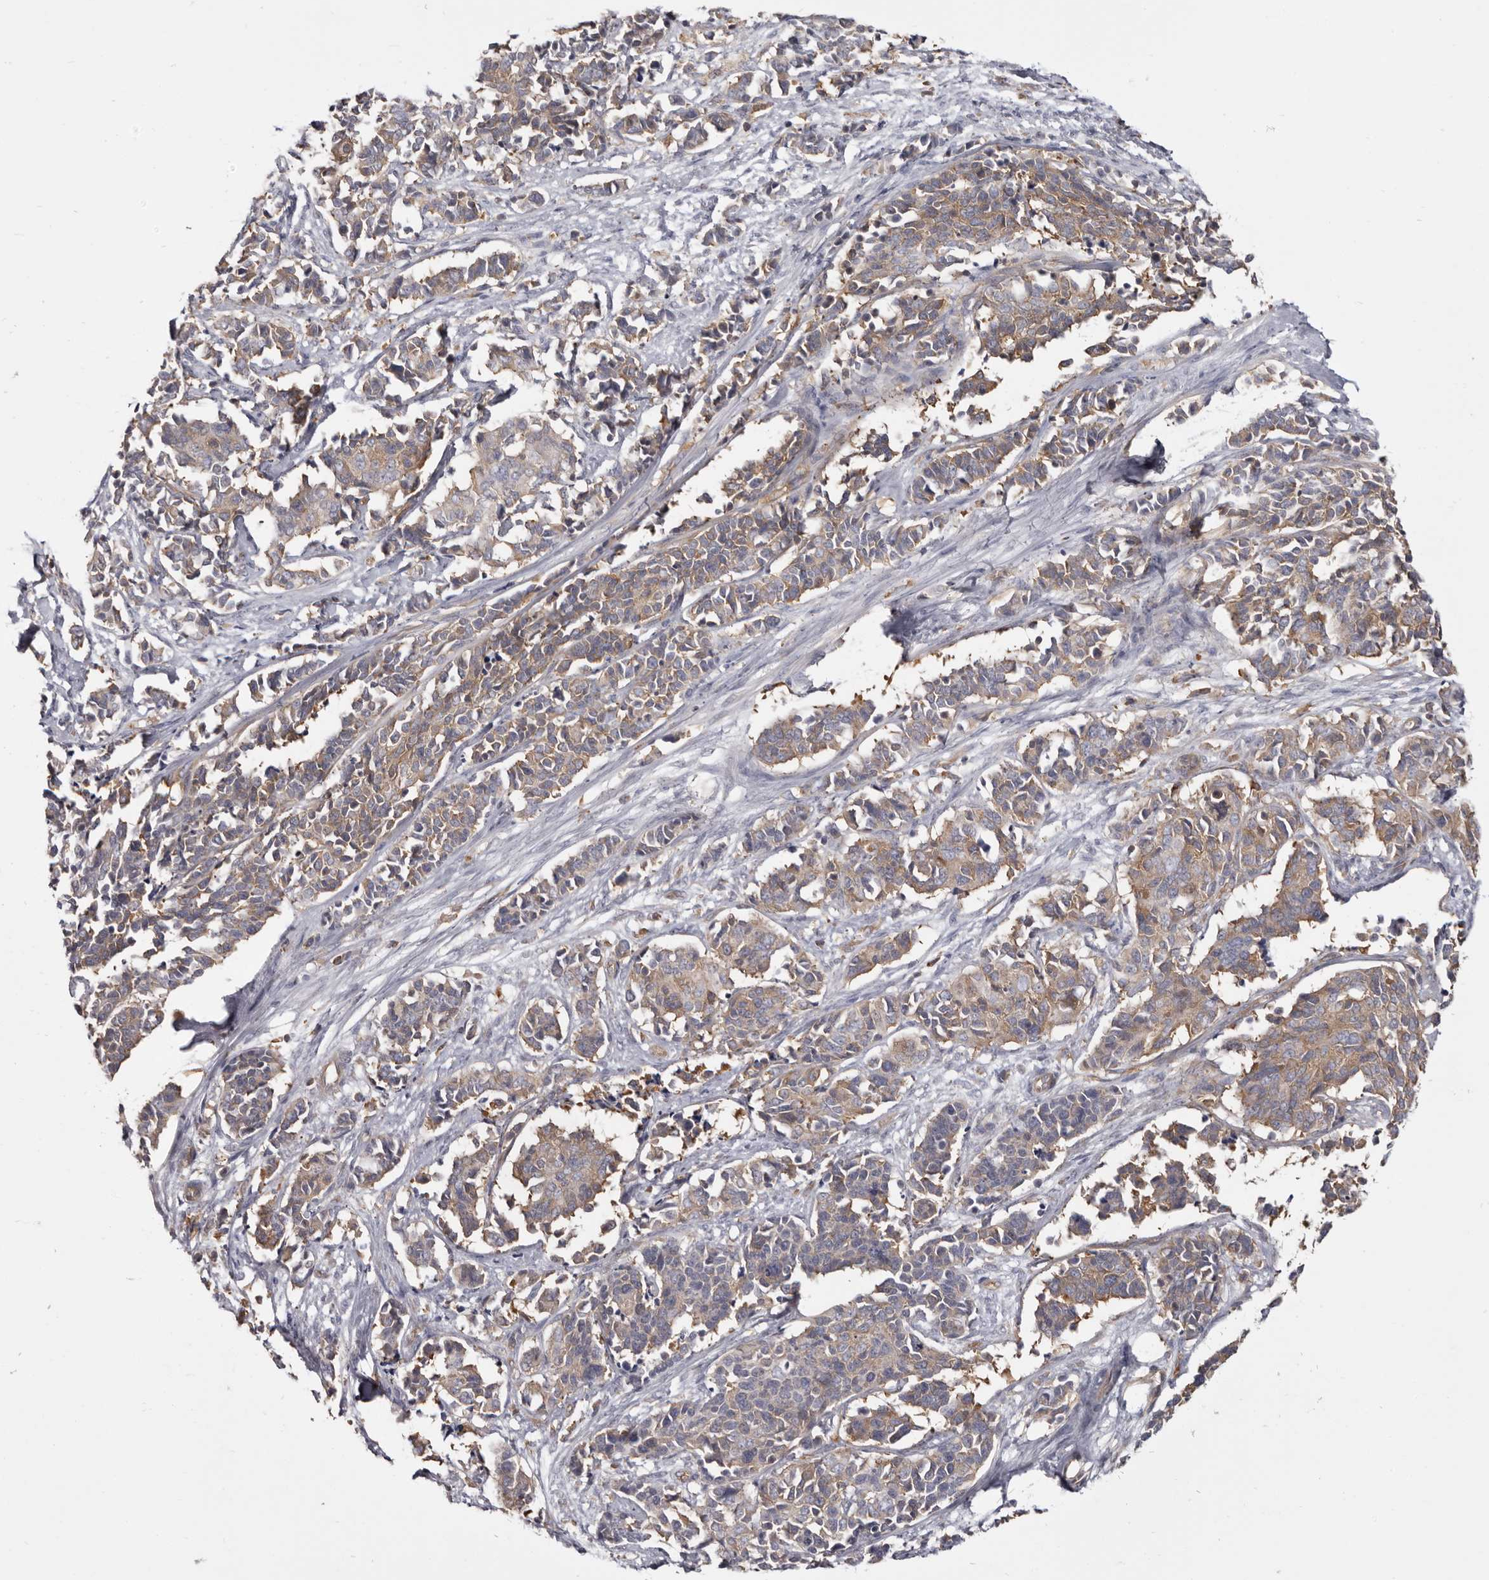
{"staining": {"intensity": "weak", "quantity": ">75%", "location": "cytoplasmic/membranous"}, "tissue": "cervical cancer", "cell_type": "Tumor cells", "image_type": "cancer", "snomed": [{"axis": "morphology", "description": "Normal tissue, NOS"}, {"axis": "morphology", "description": "Squamous cell carcinoma, NOS"}, {"axis": "topography", "description": "Cervix"}], "caption": "Cervical squamous cell carcinoma tissue shows weak cytoplasmic/membranous staining in about >75% of tumor cells, visualized by immunohistochemistry.", "gene": "CBL", "patient": {"sex": "female", "age": 35}}